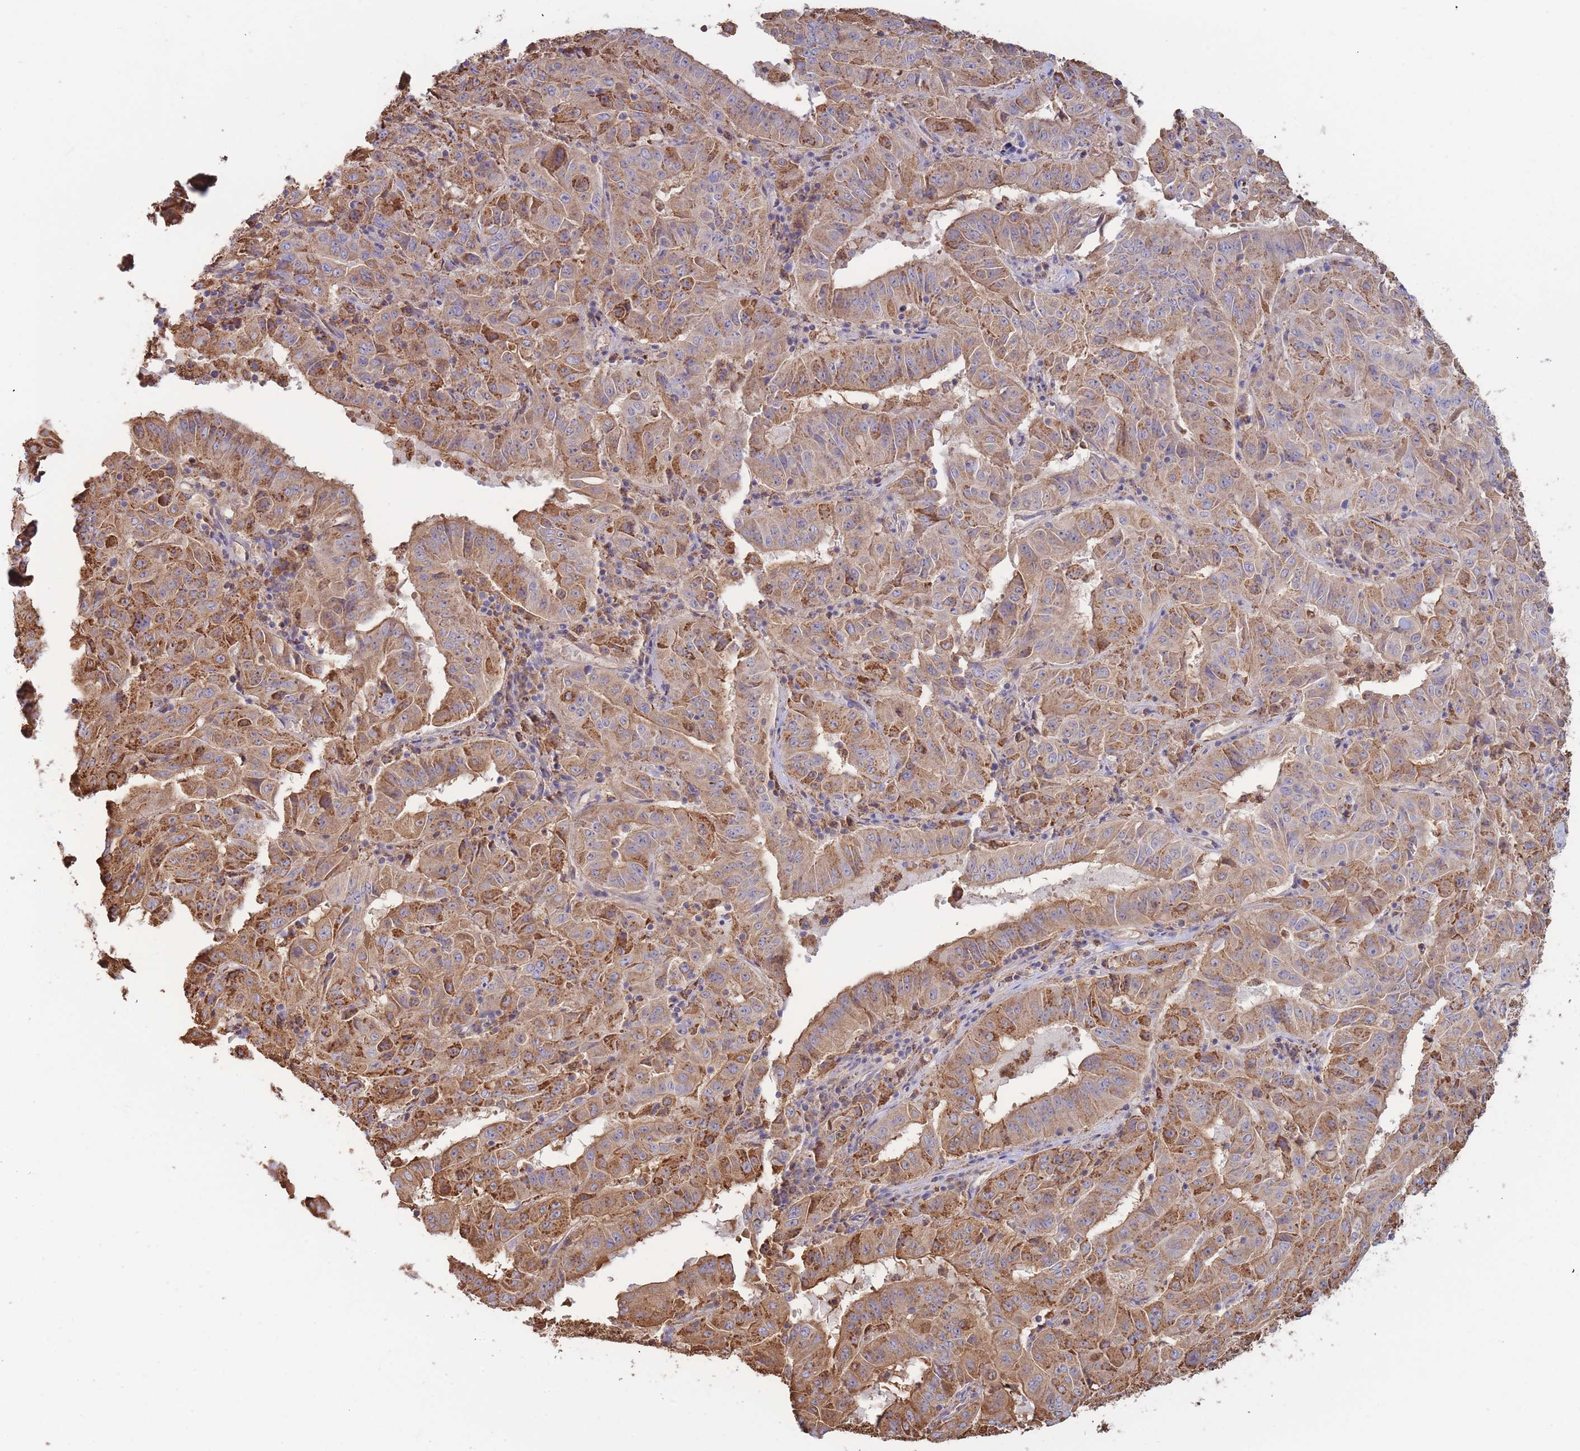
{"staining": {"intensity": "moderate", "quantity": ">75%", "location": "cytoplasmic/membranous"}, "tissue": "pancreatic cancer", "cell_type": "Tumor cells", "image_type": "cancer", "snomed": [{"axis": "morphology", "description": "Adenocarcinoma, NOS"}, {"axis": "topography", "description": "Pancreas"}], "caption": "This image demonstrates immunohistochemistry staining of human adenocarcinoma (pancreatic), with medium moderate cytoplasmic/membranous positivity in about >75% of tumor cells.", "gene": "MRPL17", "patient": {"sex": "male", "age": 63}}